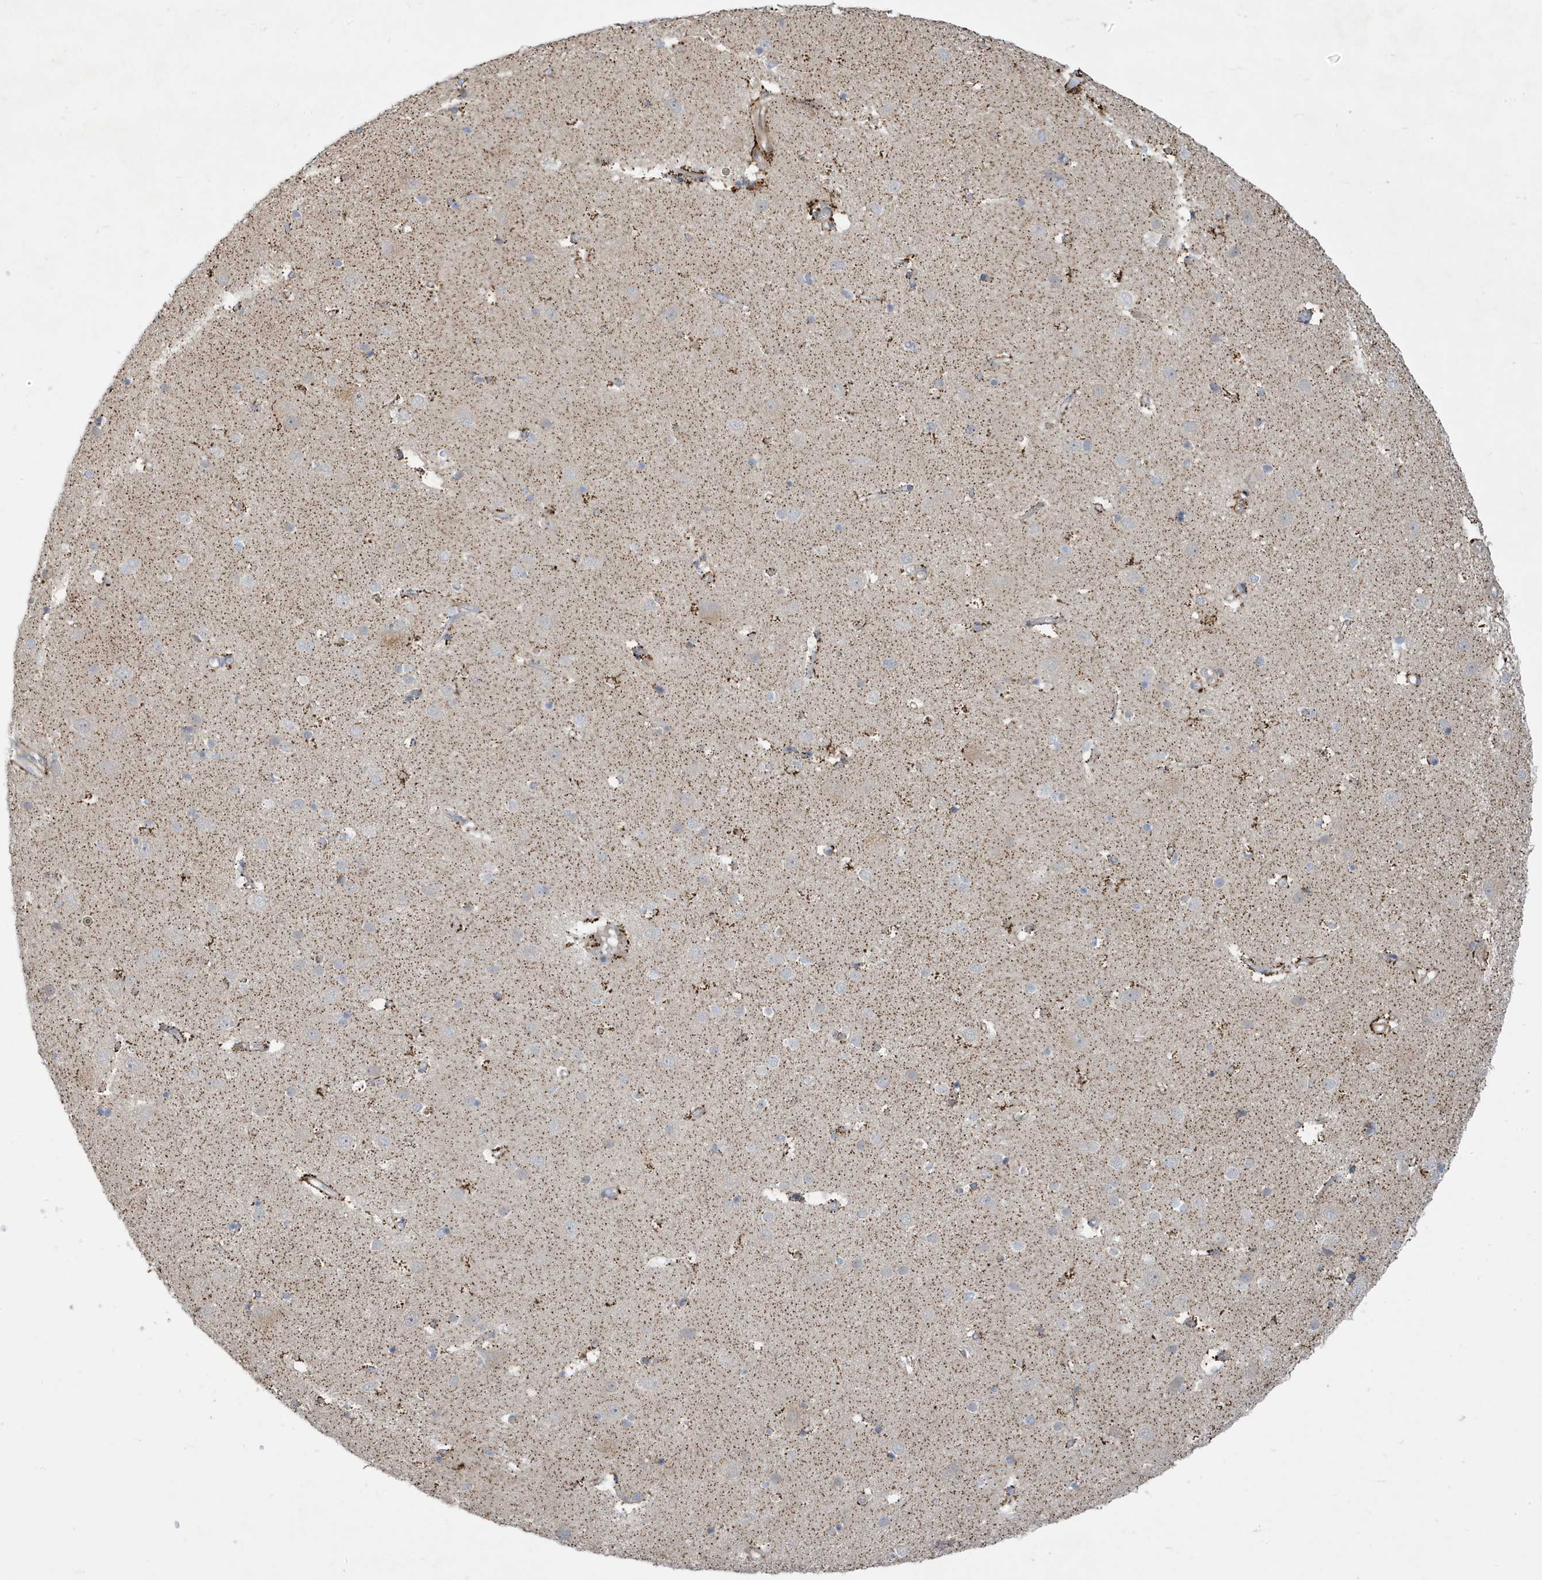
{"staining": {"intensity": "moderate", "quantity": "25%-75%", "location": "cytoplasmic/membranous"}, "tissue": "cerebral cortex", "cell_type": "Endothelial cells", "image_type": "normal", "snomed": [{"axis": "morphology", "description": "Normal tissue, NOS"}, {"axis": "topography", "description": "Cerebral cortex"}], "caption": "Moderate cytoplasmic/membranous staining for a protein is seen in approximately 25%-75% of endothelial cells of unremarkable cerebral cortex using immunohistochemistry (IHC).", "gene": "ATP13A5", "patient": {"sex": "male", "age": 54}}